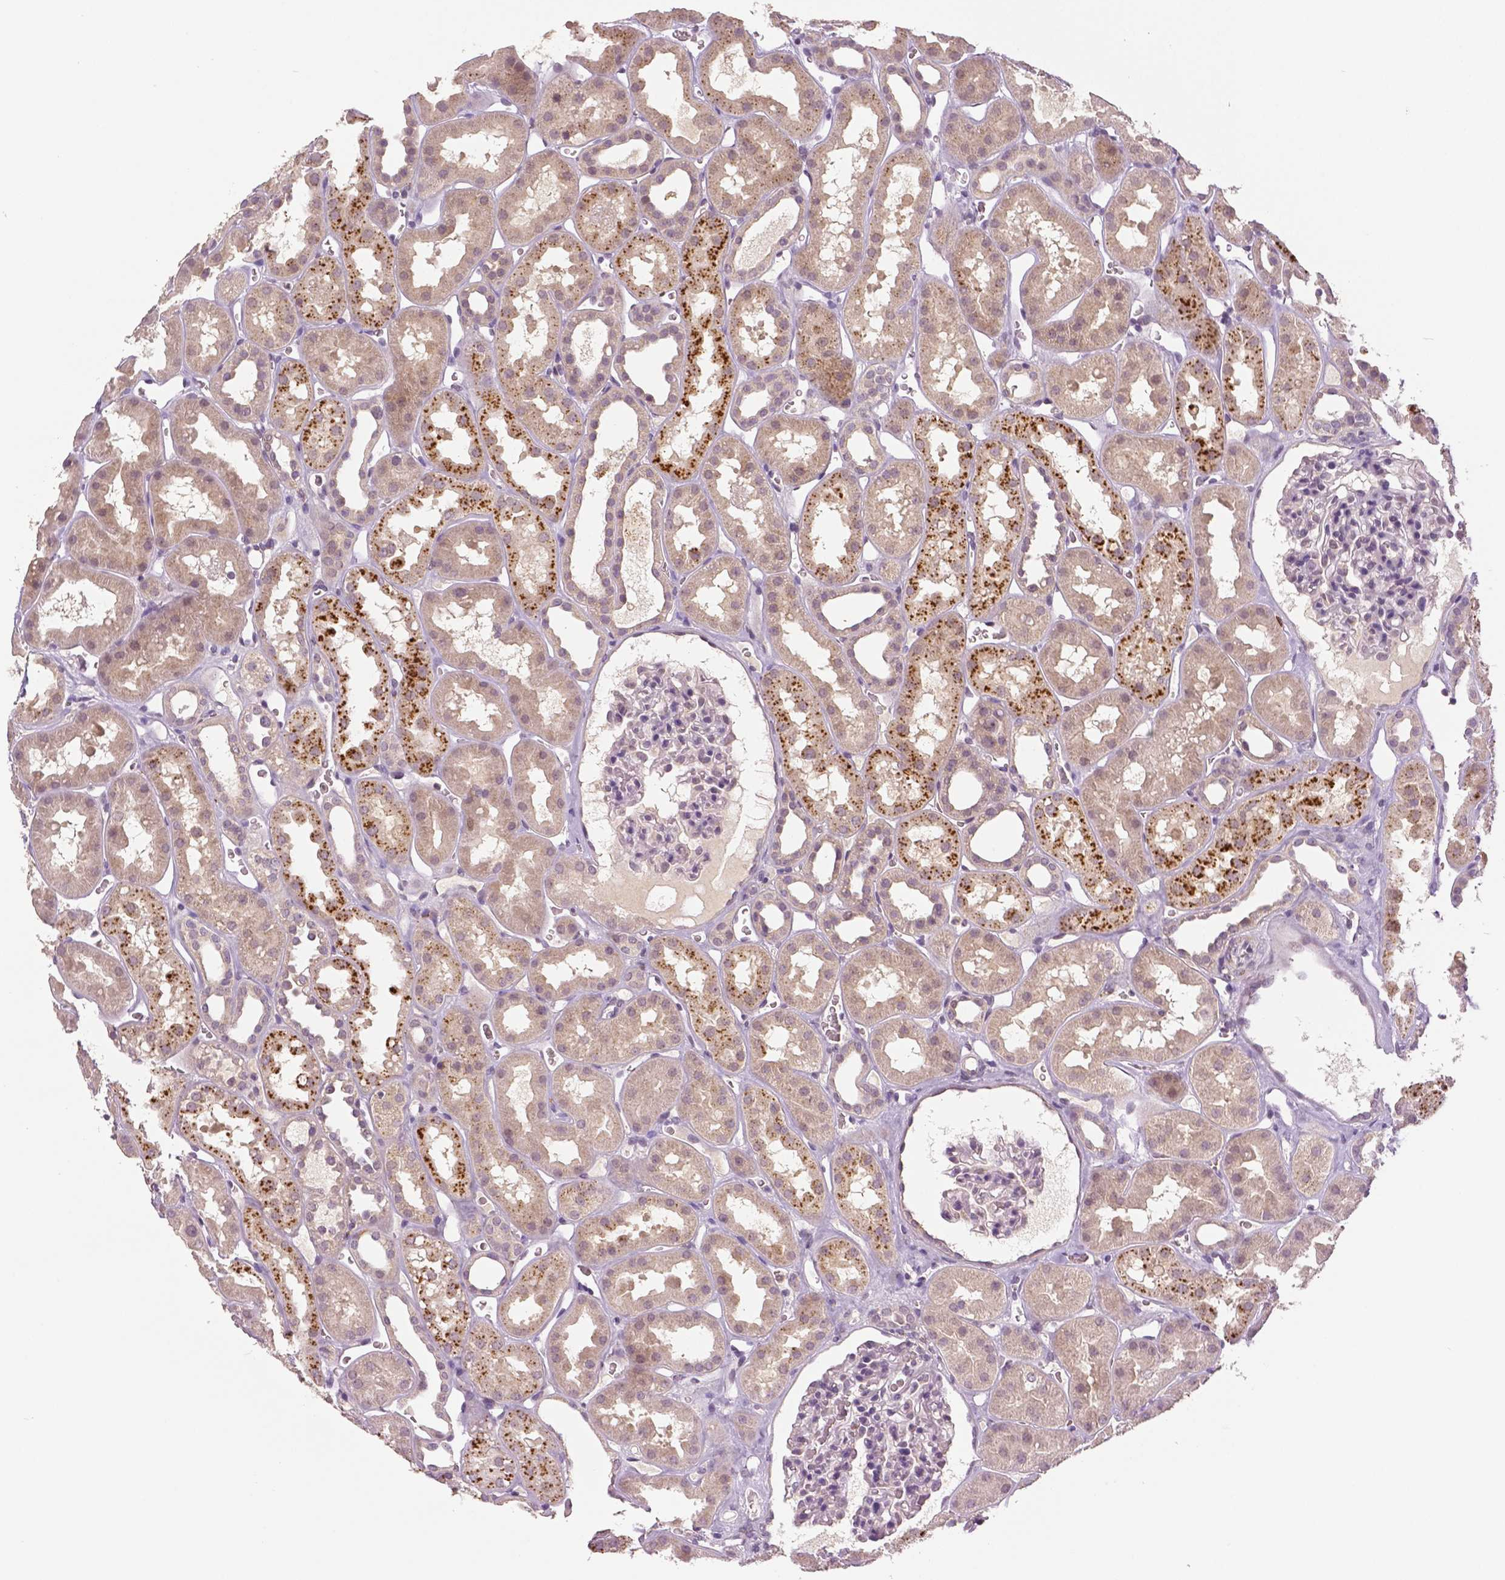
{"staining": {"intensity": "negative", "quantity": "none", "location": "none"}, "tissue": "kidney", "cell_type": "Cells in glomeruli", "image_type": "normal", "snomed": [{"axis": "morphology", "description": "Normal tissue, NOS"}, {"axis": "topography", "description": "Kidney"}], "caption": "An immunohistochemistry (IHC) micrograph of normal kidney is shown. There is no staining in cells in glomeruli of kidney.", "gene": "MKI67", "patient": {"sex": "female", "age": 41}}